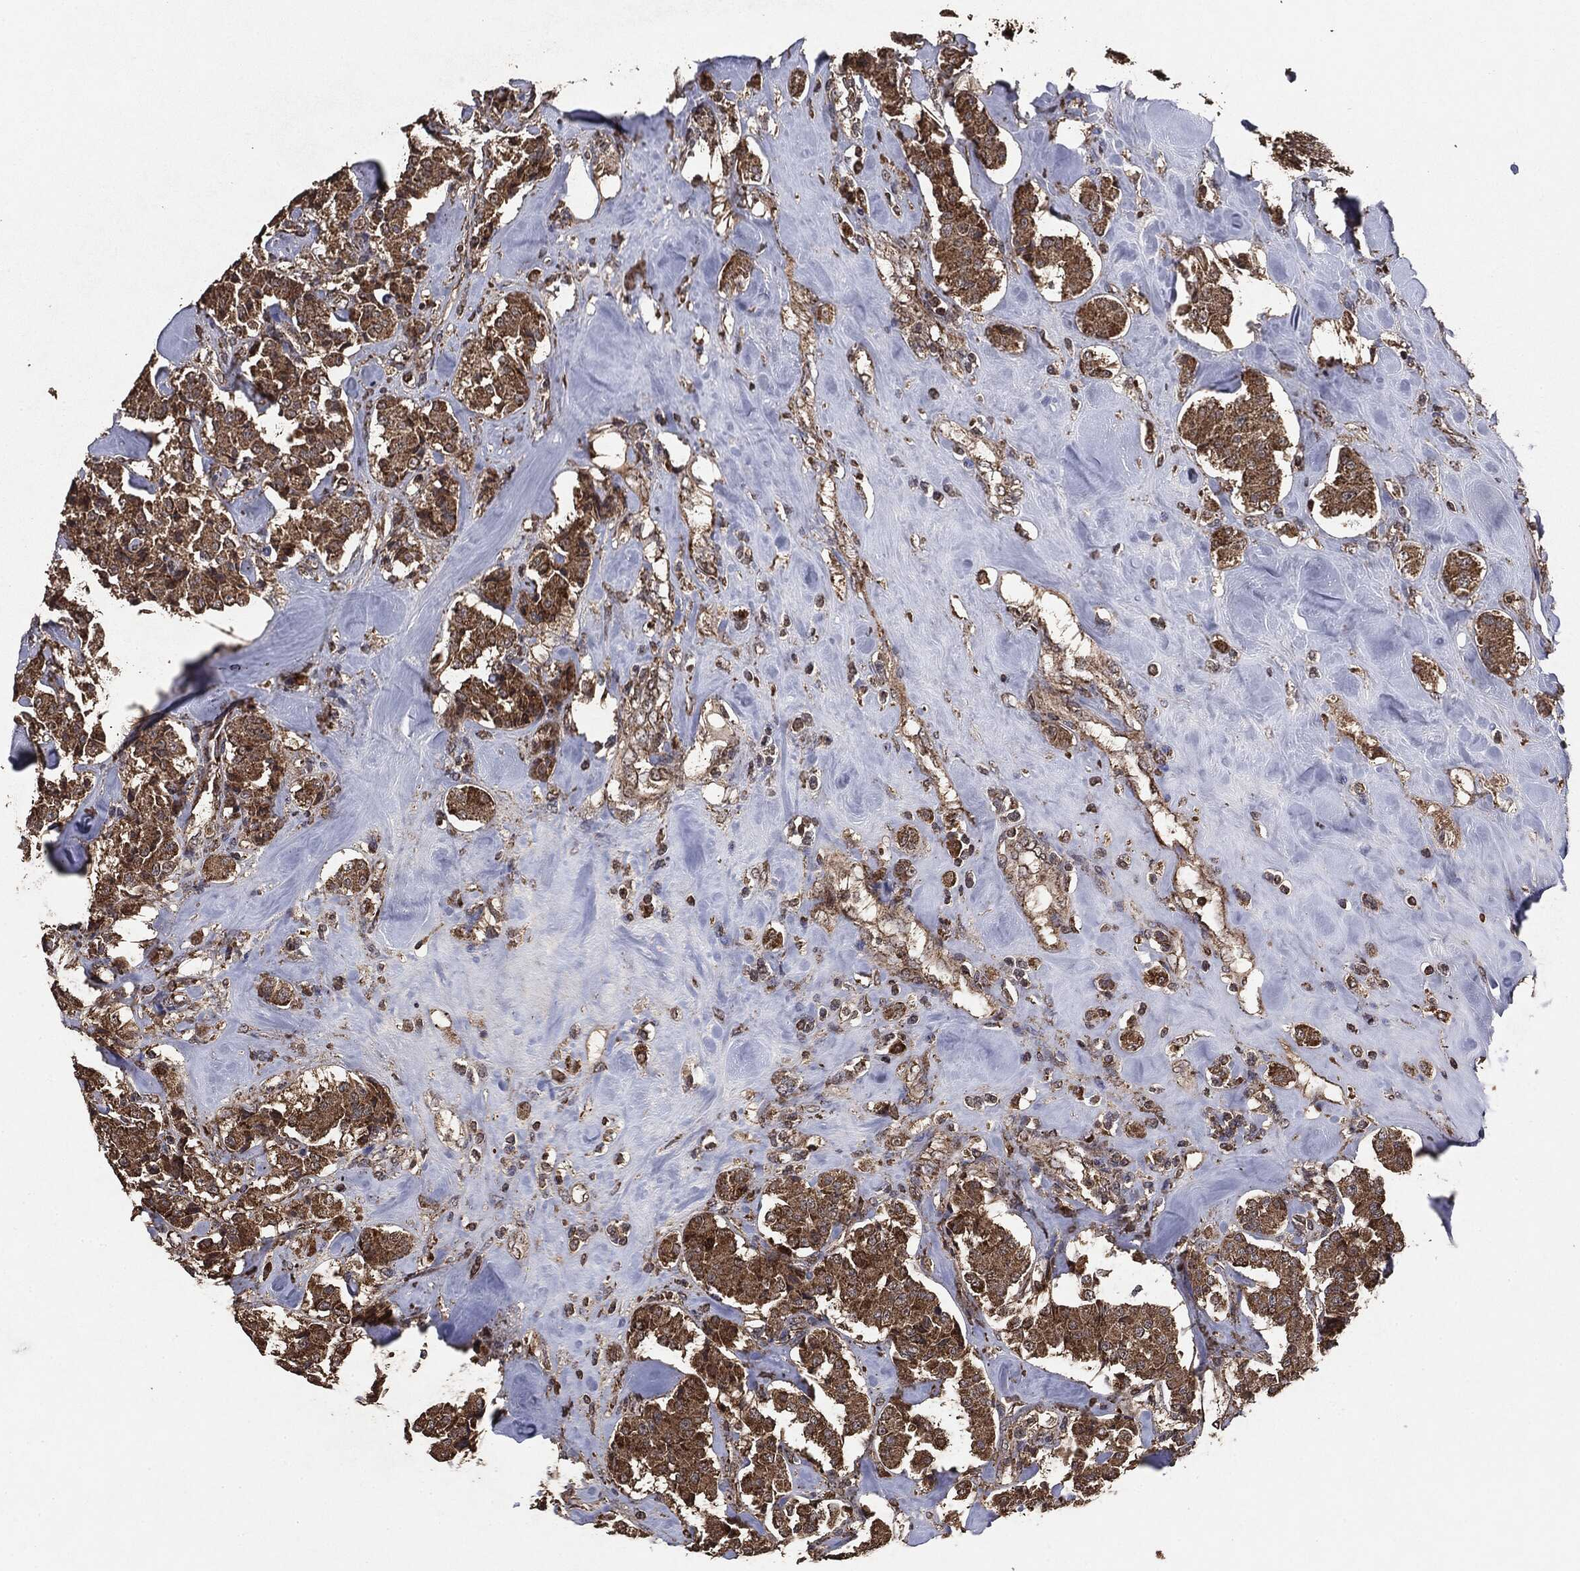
{"staining": {"intensity": "strong", "quantity": ">75%", "location": "cytoplasmic/membranous"}, "tissue": "carcinoid", "cell_type": "Tumor cells", "image_type": "cancer", "snomed": [{"axis": "morphology", "description": "Carcinoid, malignant, NOS"}, {"axis": "topography", "description": "Pancreas"}], "caption": "Immunohistochemical staining of human carcinoid demonstrates high levels of strong cytoplasmic/membranous staining in about >75% of tumor cells.", "gene": "MTOR", "patient": {"sex": "male", "age": 41}}